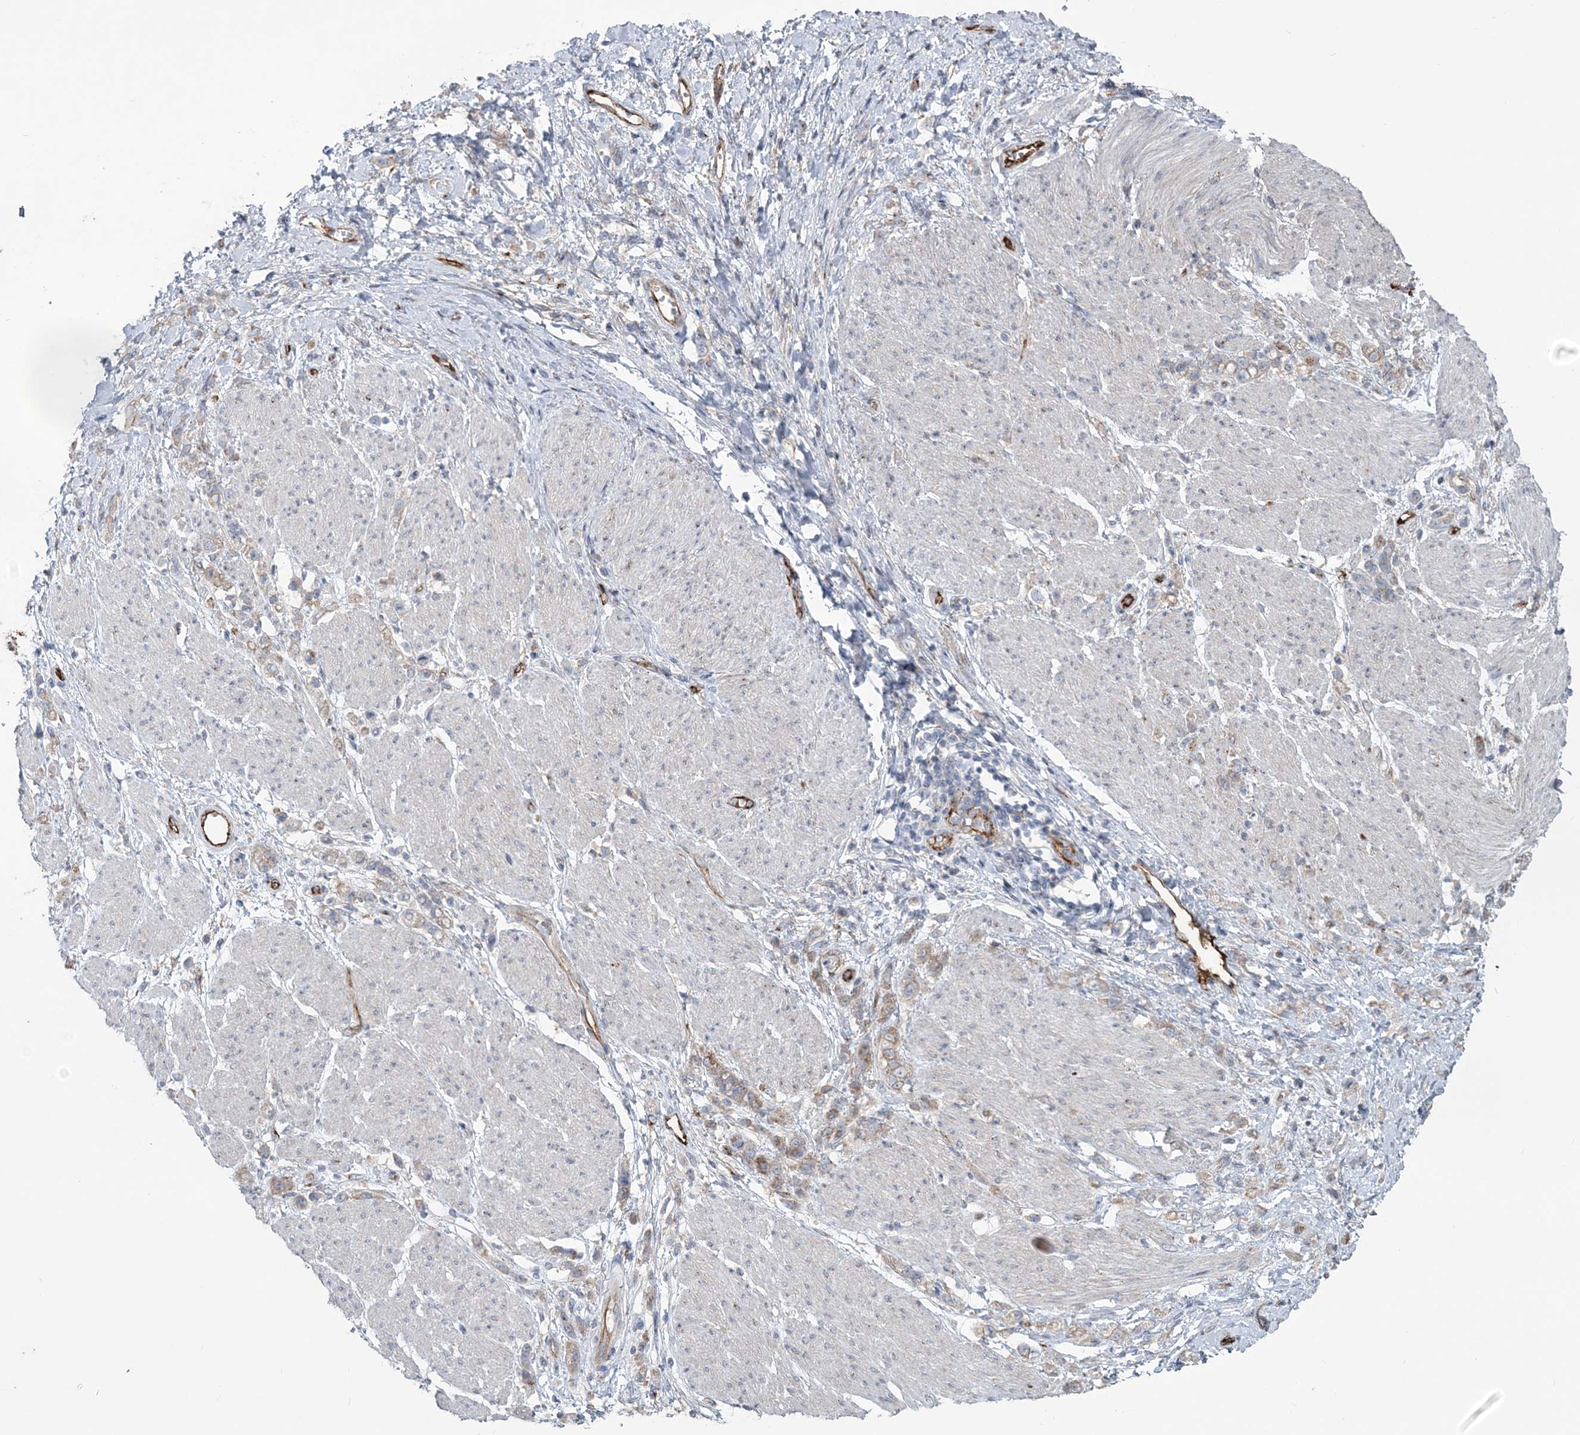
{"staining": {"intensity": "weak", "quantity": "<25%", "location": "cytoplasmic/membranous"}, "tissue": "stomach cancer", "cell_type": "Tumor cells", "image_type": "cancer", "snomed": [{"axis": "morphology", "description": "Adenocarcinoma, NOS"}, {"axis": "topography", "description": "Stomach"}], "caption": "Immunohistochemistry (IHC) of human stomach cancer (adenocarcinoma) exhibits no expression in tumor cells.", "gene": "RAB11FIP5", "patient": {"sex": "female", "age": 60}}